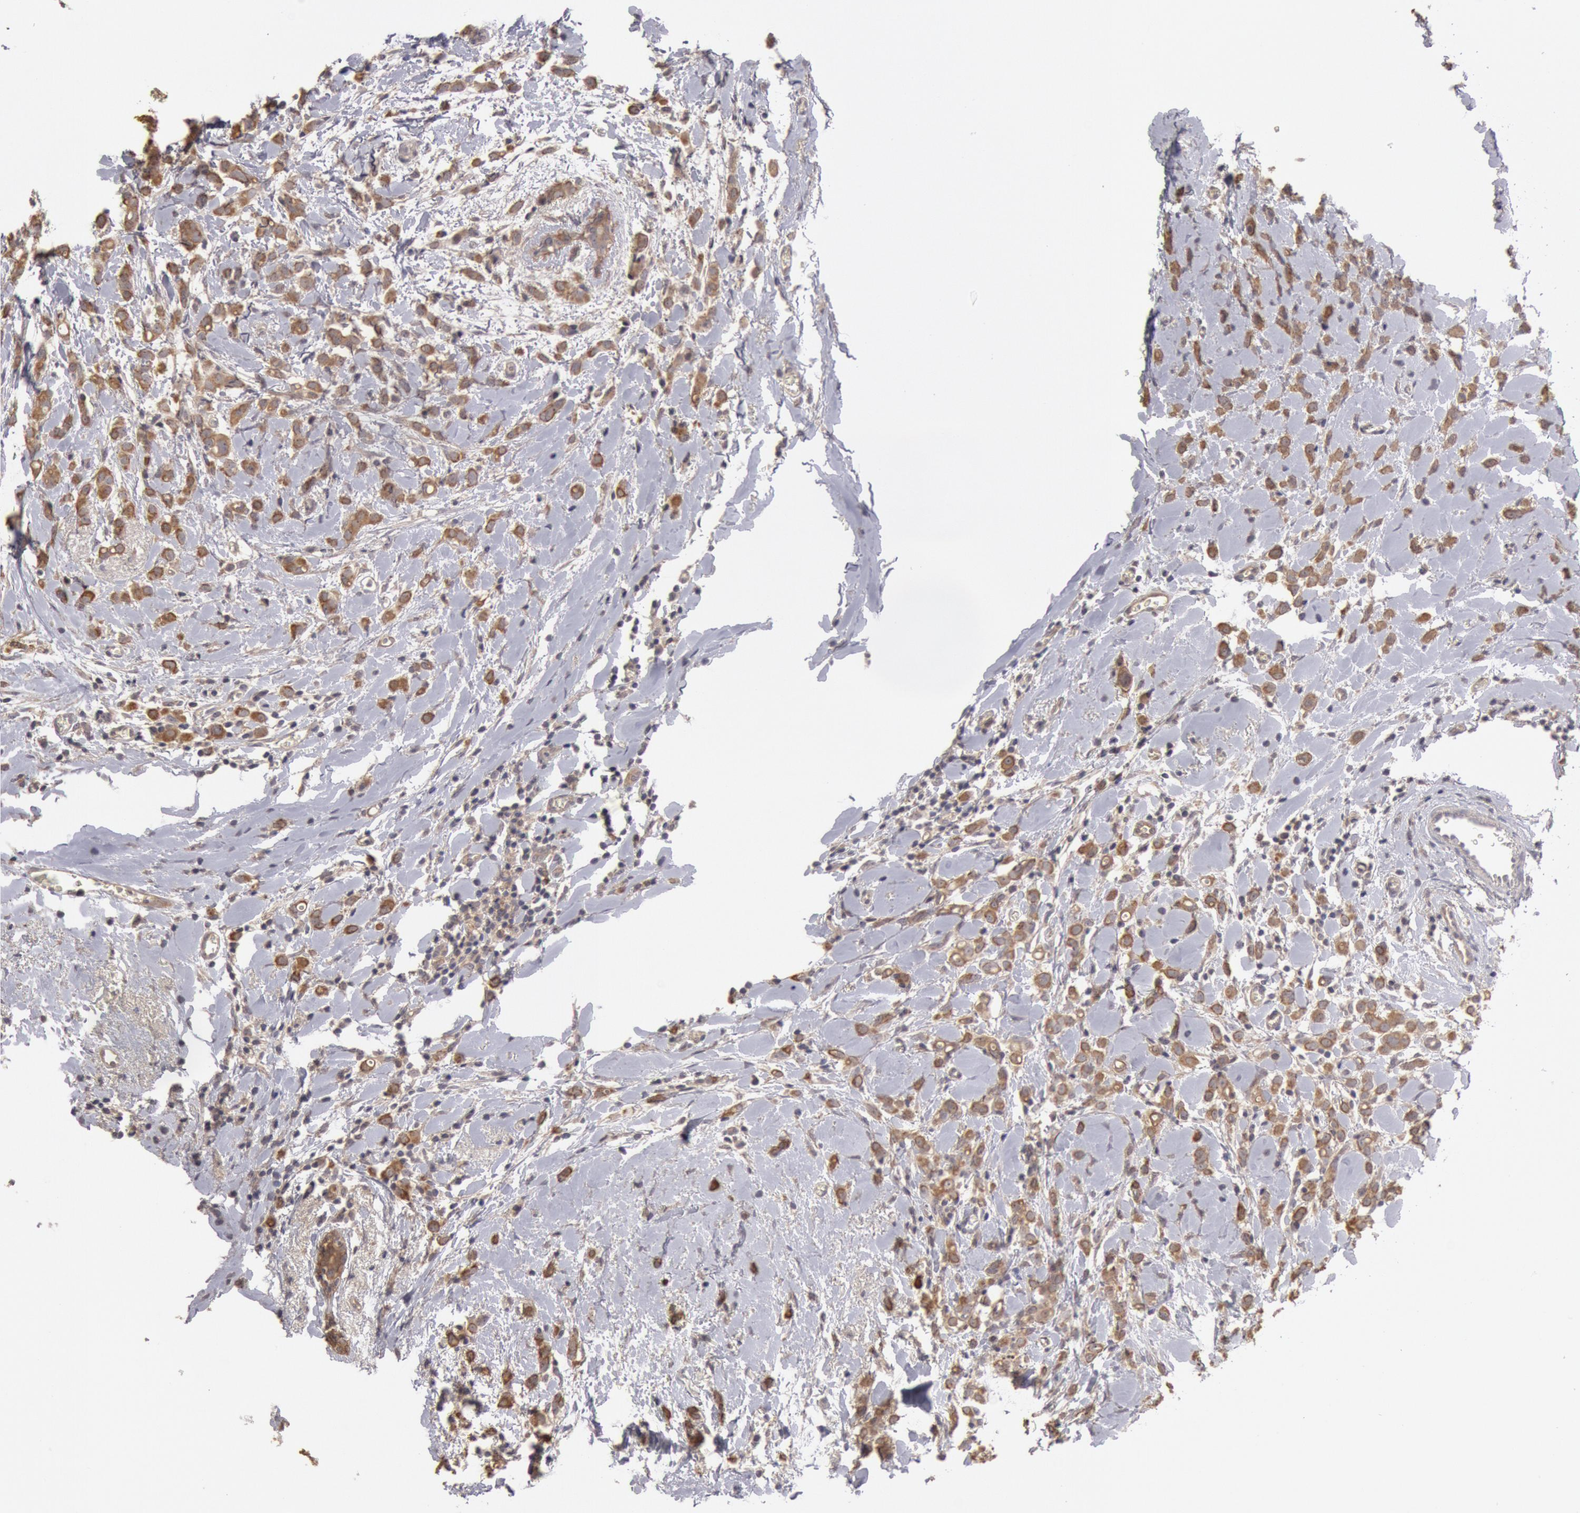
{"staining": {"intensity": "moderate", "quantity": ">75%", "location": "cytoplasmic/membranous"}, "tissue": "breast cancer", "cell_type": "Tumor cells", "image_type": "cancer", "snomed": [{"axis": "morphology", "description": "Lobular carcinoma"}, {"axis": "topography", "description": "Breast"}], "caption": "Brown immunohistochemical staining in breast cancer exhibits moderate cytoplasmic/membranous positivity in approximately >75% of tumor cells.", "gene": "ZFP36L1", "patient": {"sex": "female", "age": 57}}